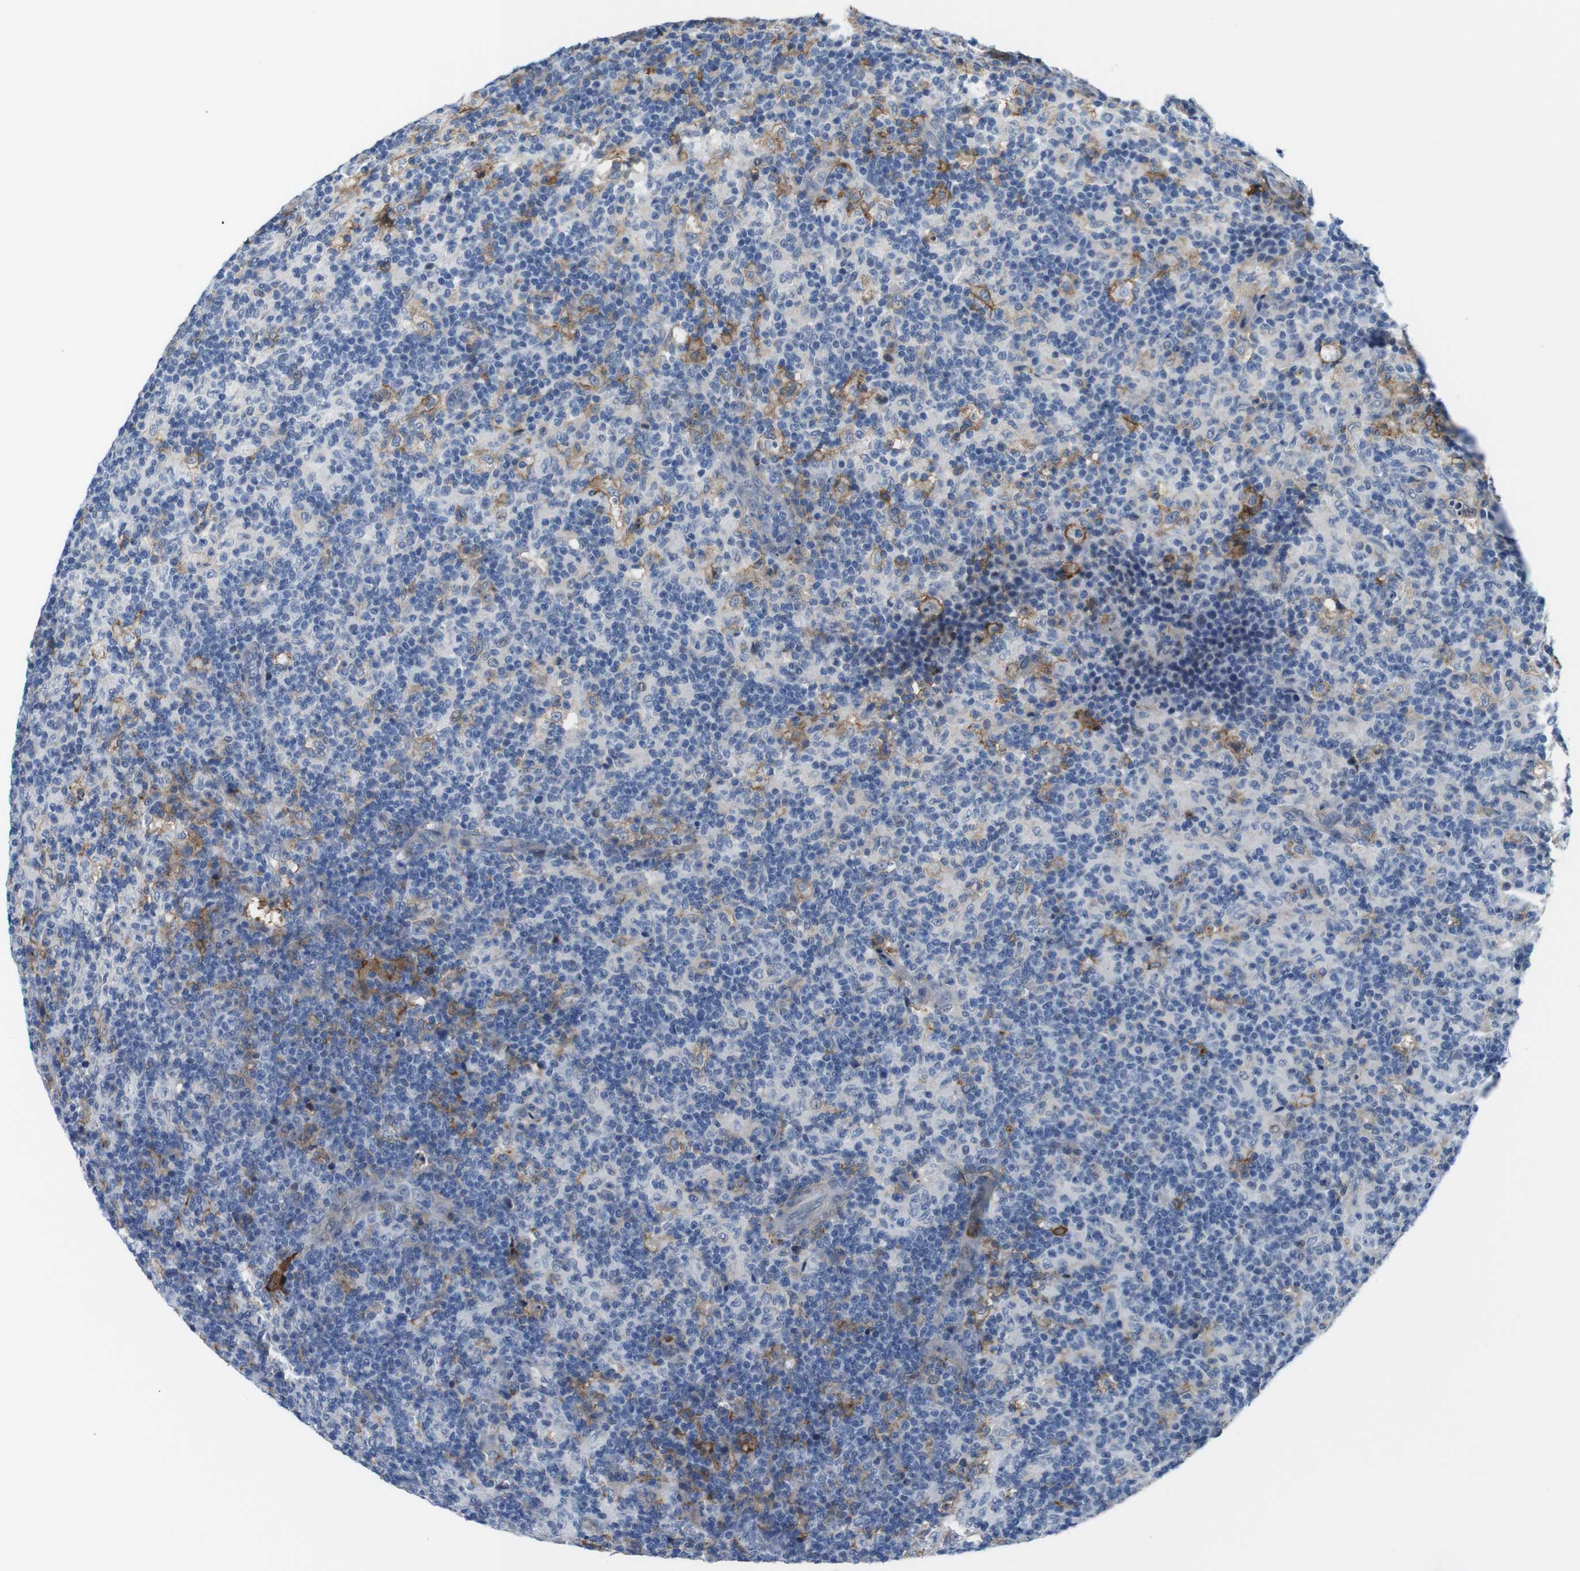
{"staining": {"intensity": "weak", "quantity": "<25%", "location": "cytoplasmic/membranous"}, "tissue": "lymph node", "cell_type": "Germinal center cells", "image_type": "normal", "snomed": [{"axis": "morphology", "description": "Normal tissue, NOS"}, {"axis": "morphology", "description": "Inflammation, NOS"}, {"axis": "topography", "description": "Lymph node"}], "caption": "Micrograph shows no significant protein positivity in germinal center cells of benign lymph node. The staining is performed using DAB brown chromogen with nuclei counter-stained in using hematoxylin.", "gene": "CD300C", "patient": {"sex": "male", "age": 55}}